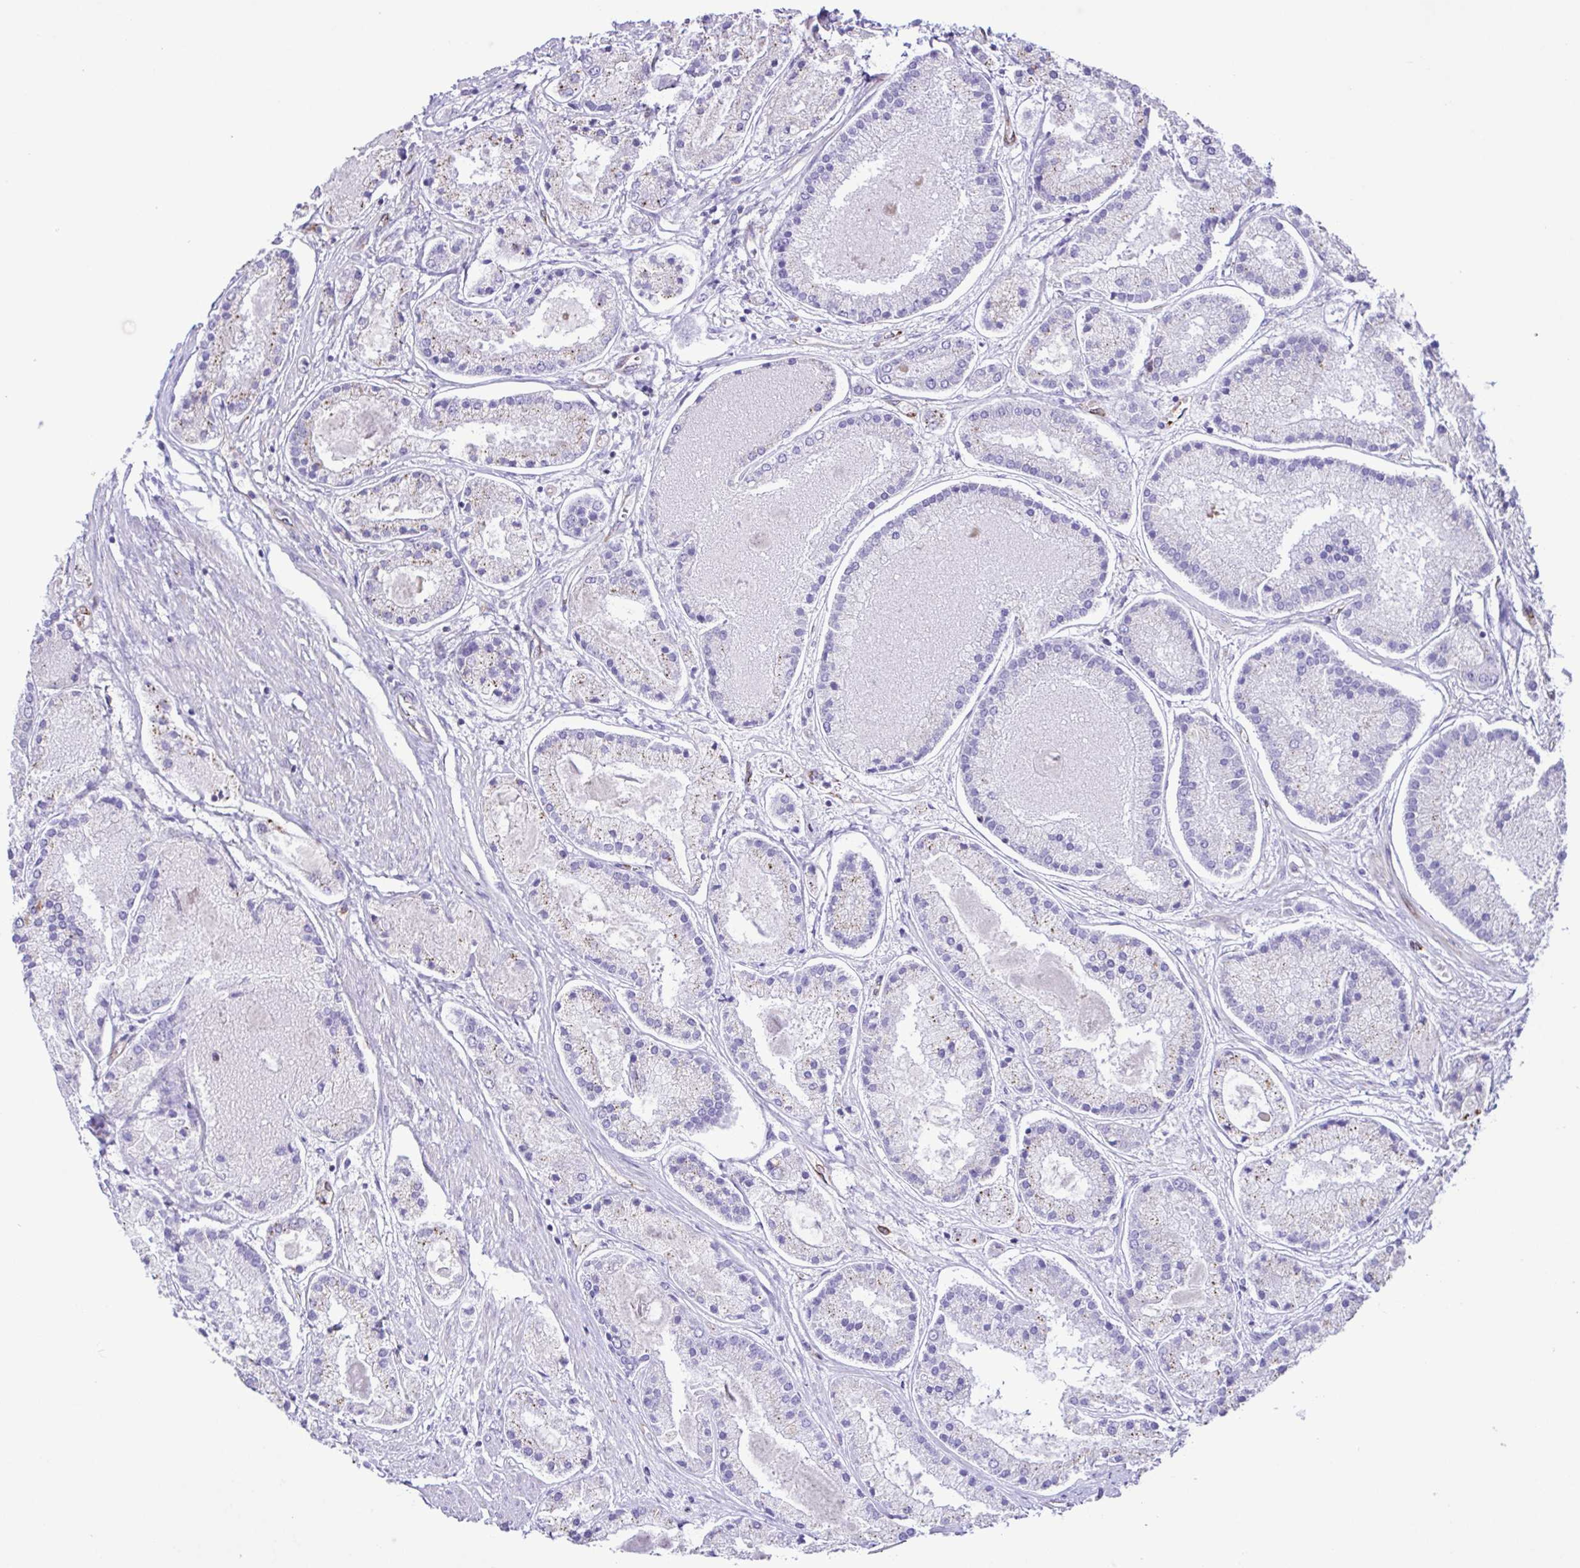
{"staining": {"intensity": "negative", "quantity": "none", "location": "none"}, "tissue": "prostate cancer", "cell_type": "Tumor cells", "image_type": "cancer", "snomed": [{"axis": "morphology", "description": "Adenocarcinoma, High grade"}, {"axis": "topography", "description": "Prostate"}], "caption": "Protein analysis of adenocarcinoma (high-grade) (prostate) reveals no significant staining in tumor cells.", "gene": "FLT1", "patient": {"sex": "male", "age": 67}}